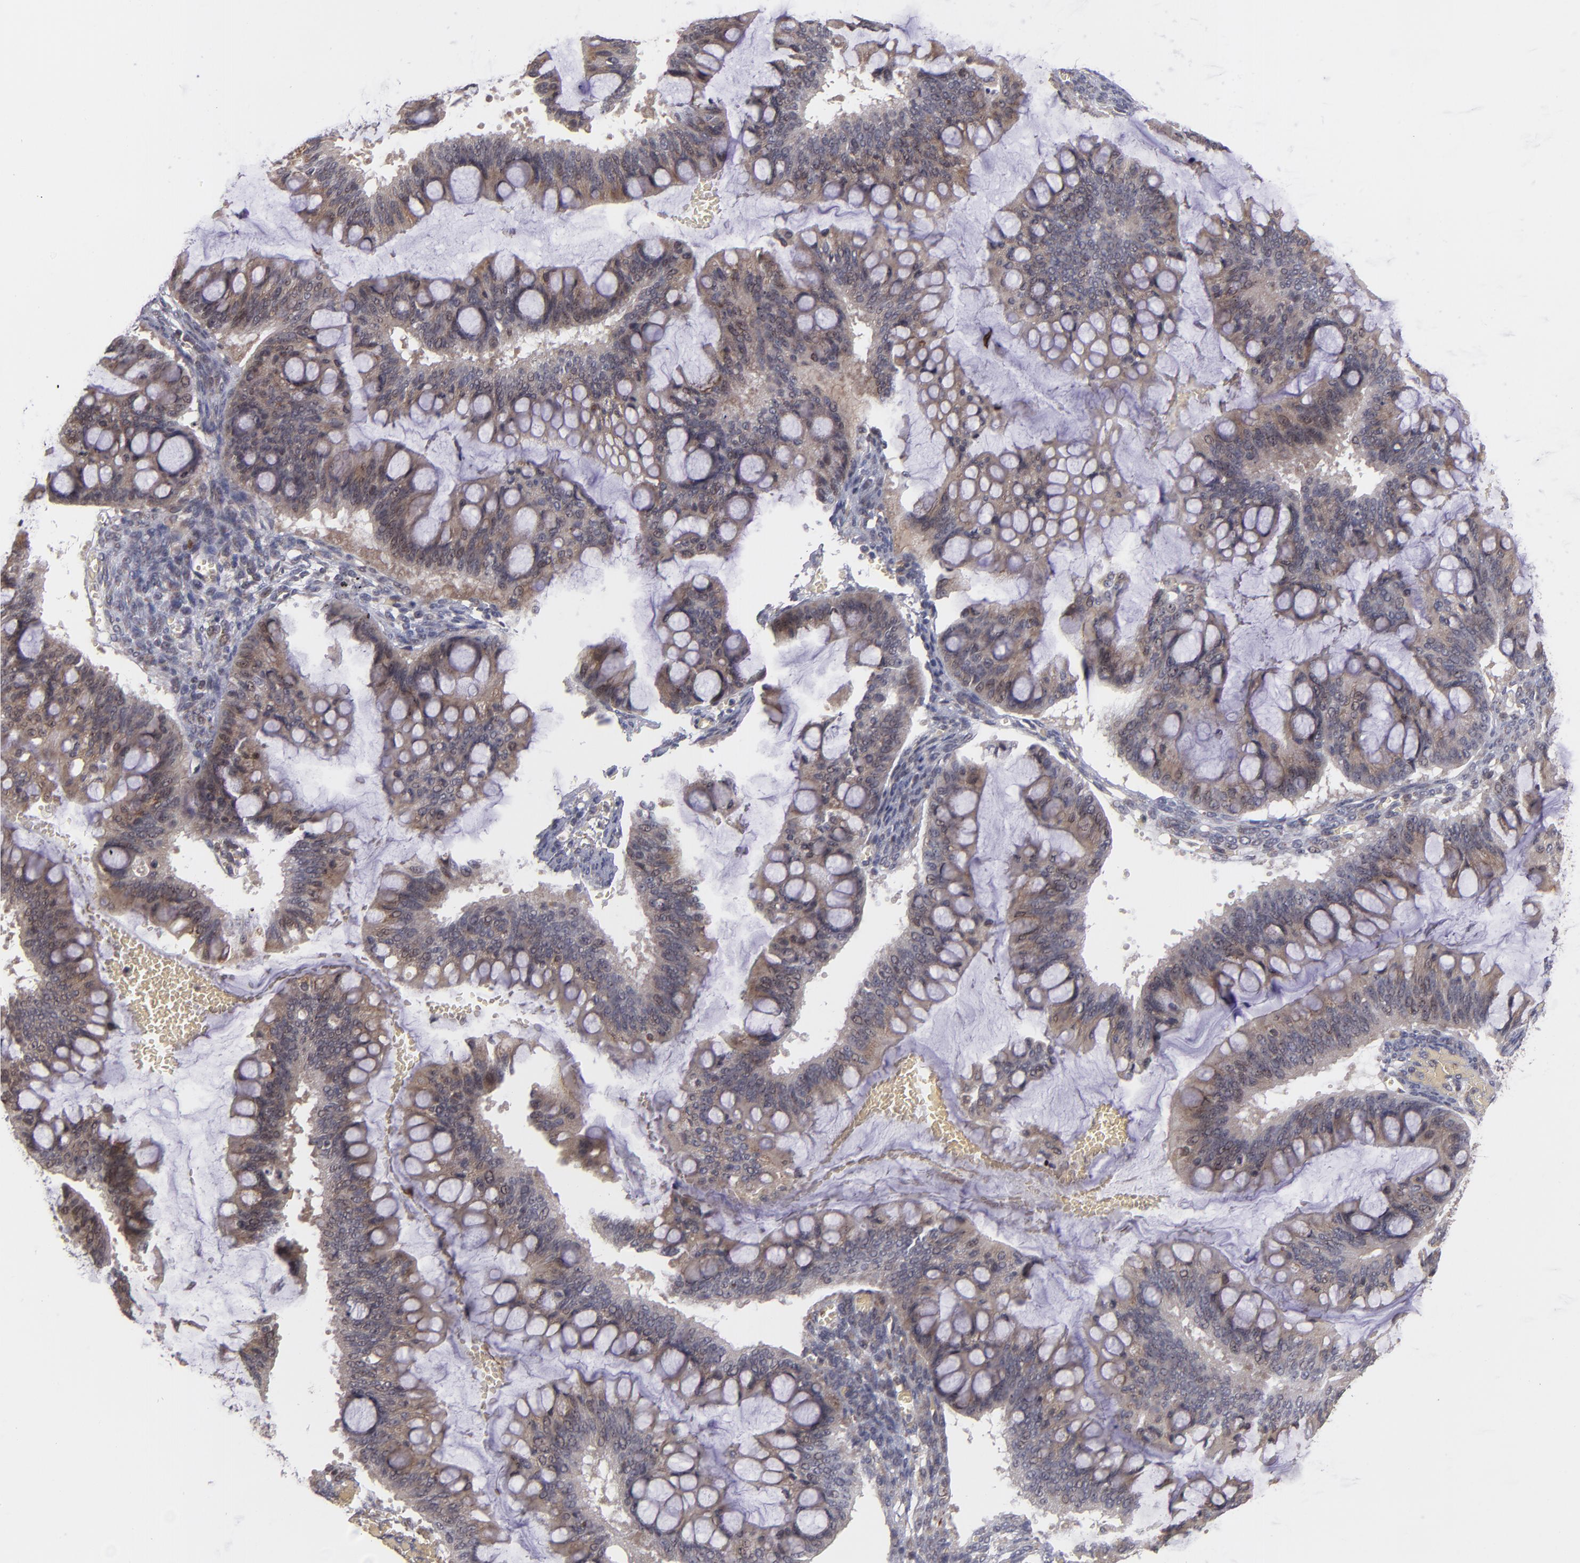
{"staining": {"intensity": "moderate", "quantity": ">75%", "location": "cytoplasmic/membranous"}, "tissue": "ovarian cancer", "cell_type": "Tumor cells", "image_type": "cancer", "snomed": [{"axis": "morphology", "description": "Cystadenocarcinoma, mucinous, NOS"}, {"axis": "topography", "description": "Ovary"}], "caption": "Protein staining of ovarian cancer tissue displays moderate cytoplasmic/membranous staining in about >75% of tumor cells.", "gene": "CASP1", "patient": {"sex": "female", "age": 73}}